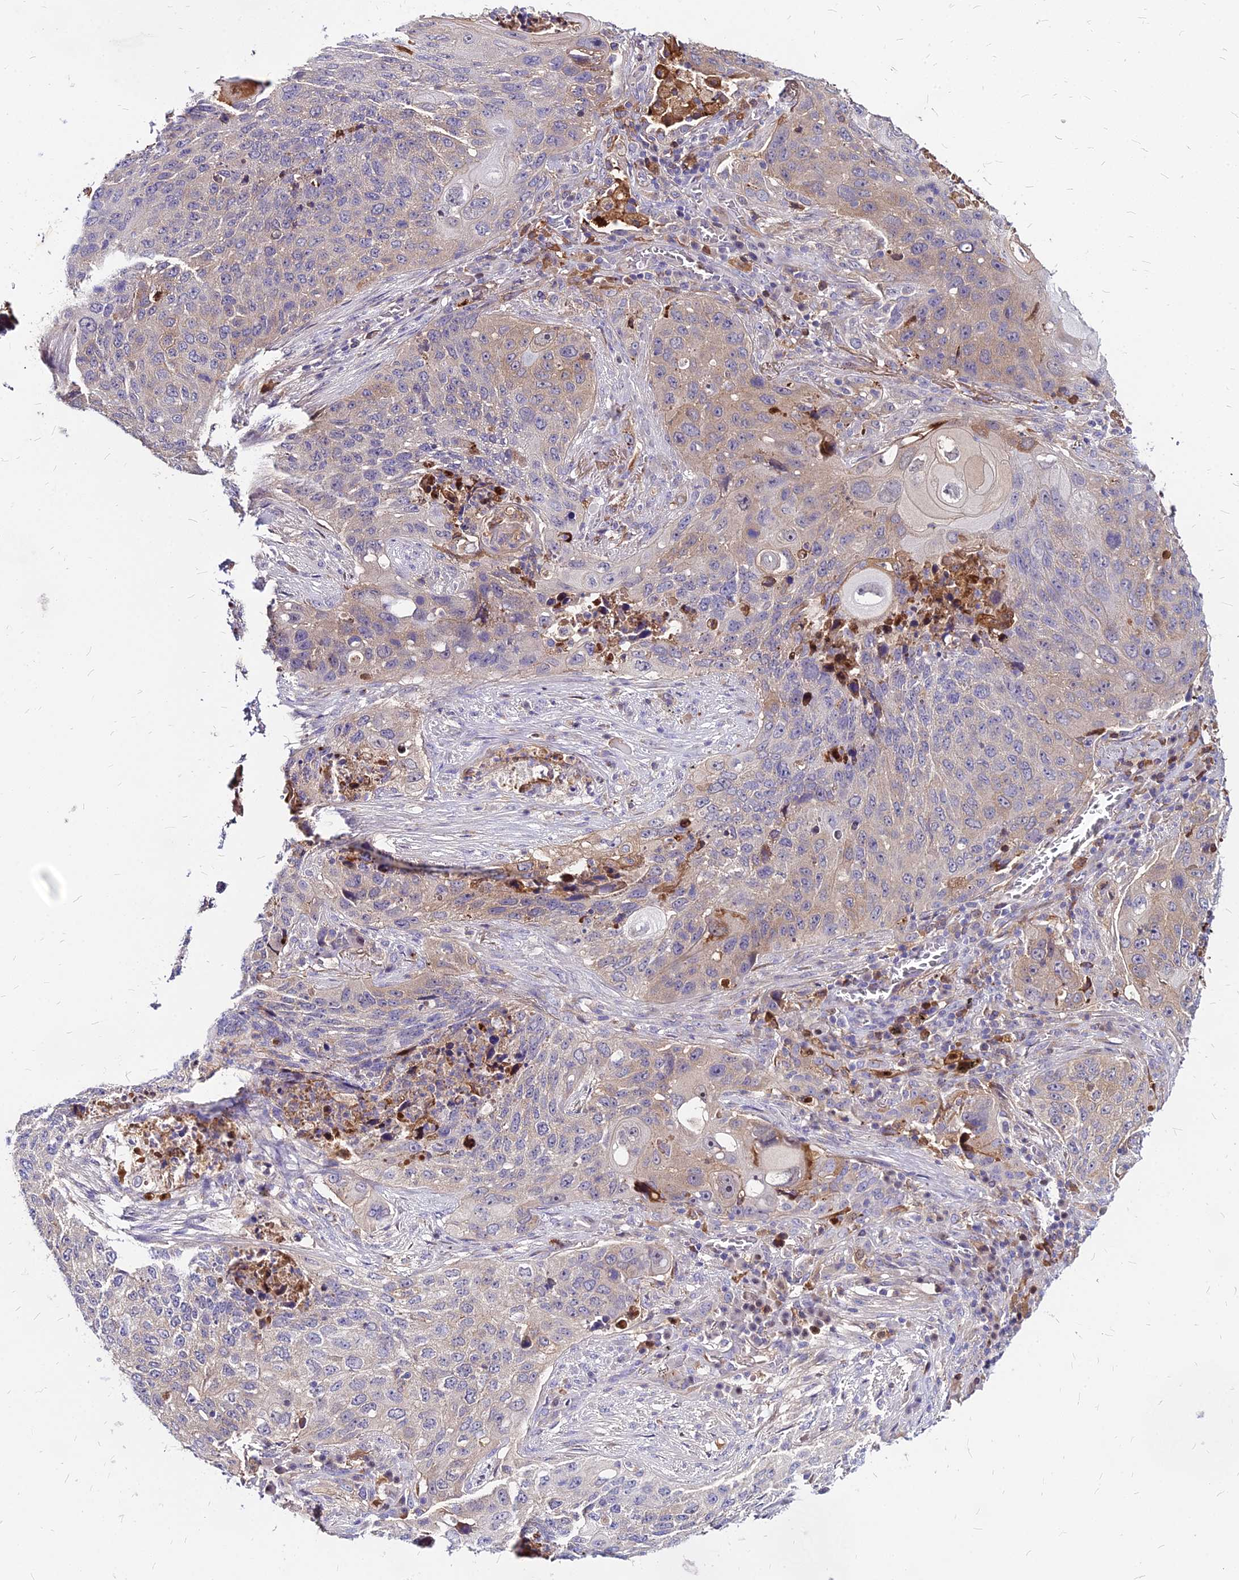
{"staining": {"intensity": "weak", "quantity": "25%-75%", "location": "cytoplasmic/membranous"}, "tissue": "lung cancer", "cell_type": "Tumor cells", "image_type": "cancer", "snomed": [{"axis": "morphology", "description": "Squamous cell carcinoma, NOS"}, {"axis": "topography", "description": "Lung"}], "caption": "The histopathology image exhibits immunohistochemical staining of lung cancer (squamous cell carcinoma). There is weak cytoplasmic/membranous expression is seen in approximately 25%-75% of tumor cells. (Brightfield microscopy of DAB IHC at high magnification).", "gene": "ACSM6", "patient": {"sex": "female", "age": 63}}